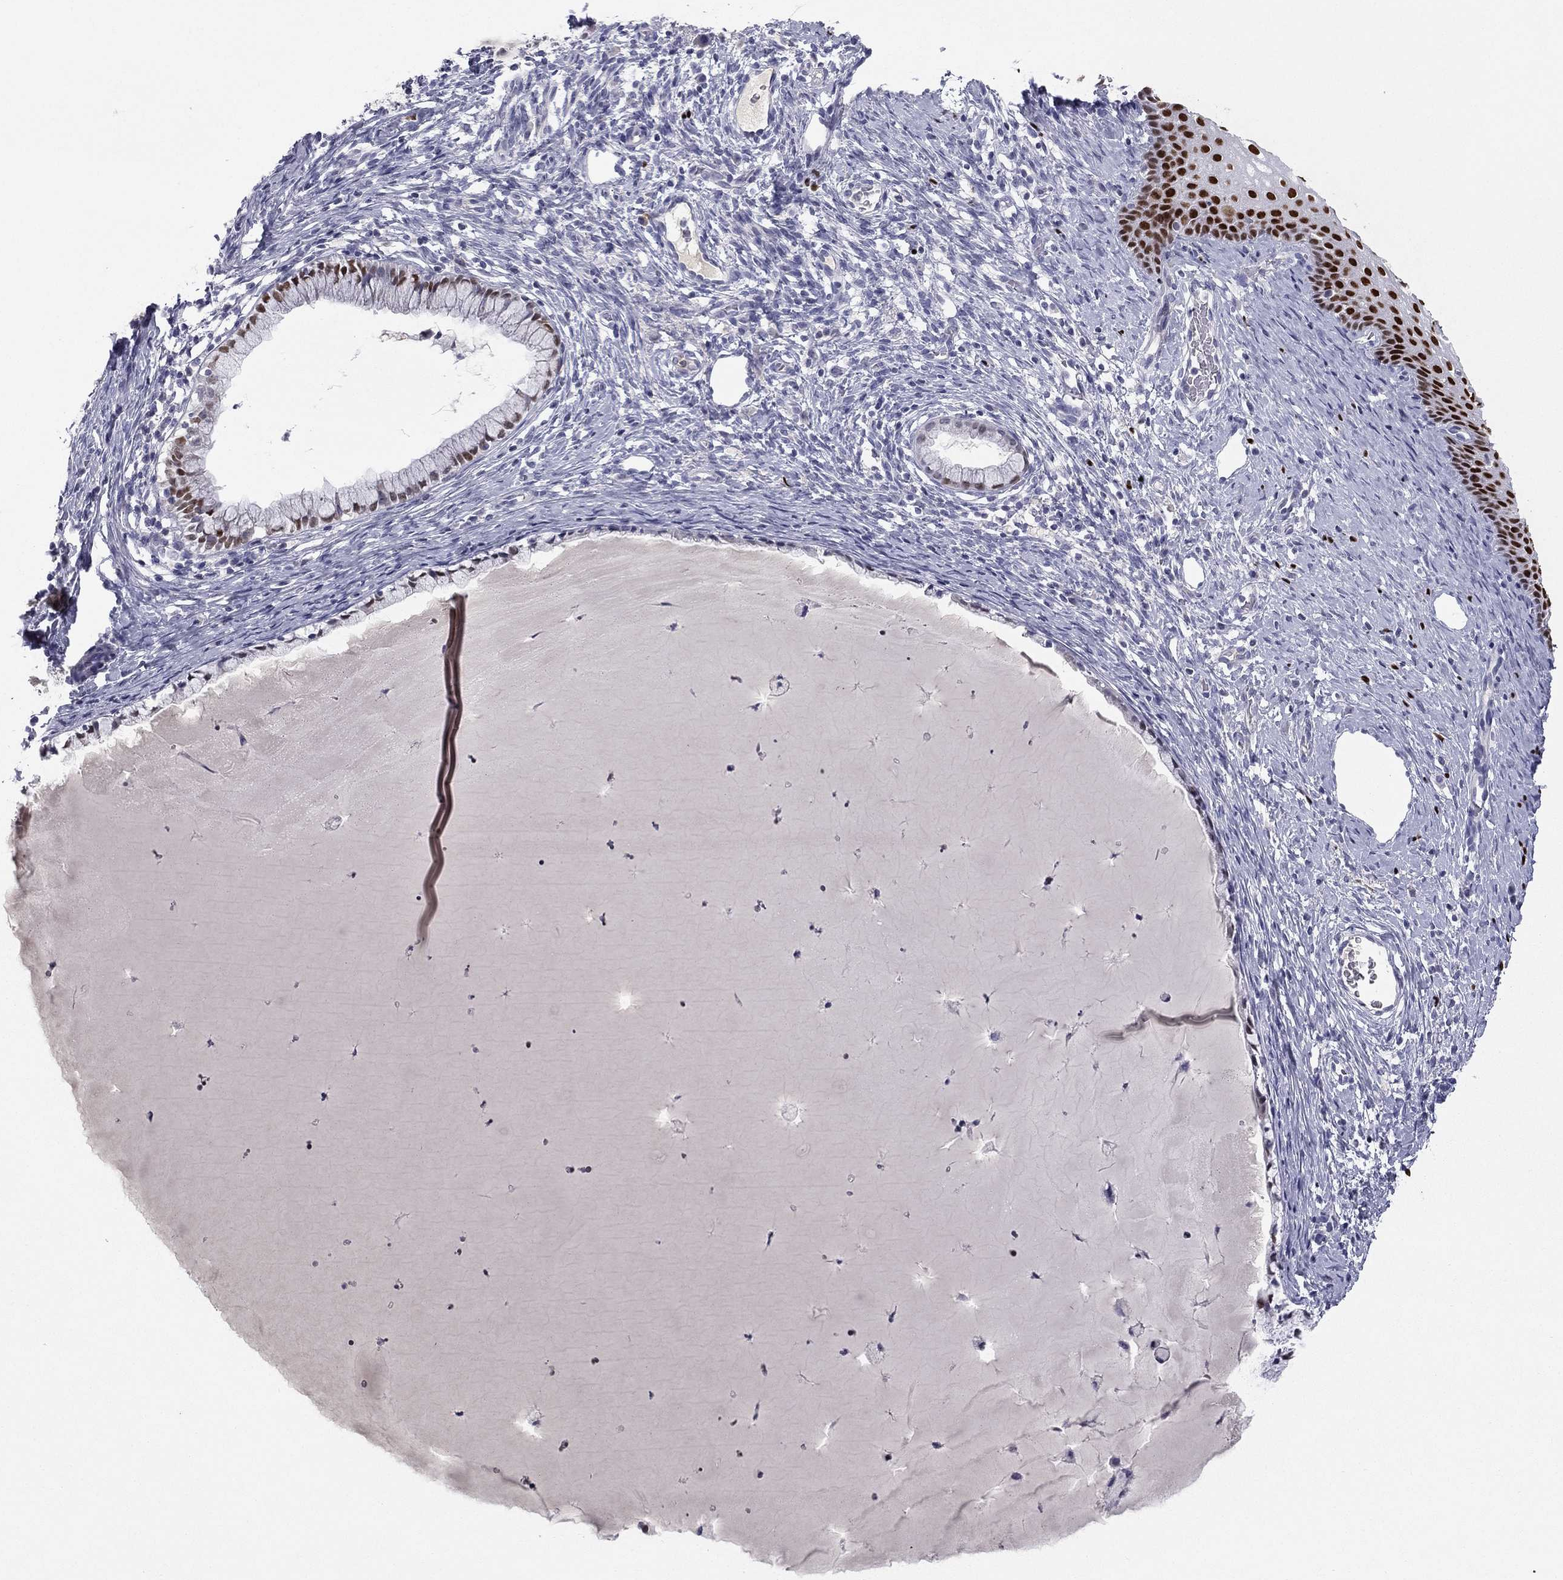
{"staining": {"intensity": "negative", "quantity": "none", "location": "none"}, "tissue": "cervix", "cell_type": "Glandular cells", "image_type": "normal", "snomed": [{"axis": "morphology", "description": "Normal tissue, NOS"}, {"axis": "topography", "description": "Cervix"}], "caption": "Glandular cells show no significant protein staining in benign cervix.", "gene": "TFAP2B", "patient": {"sex": "female", "age": 39}}